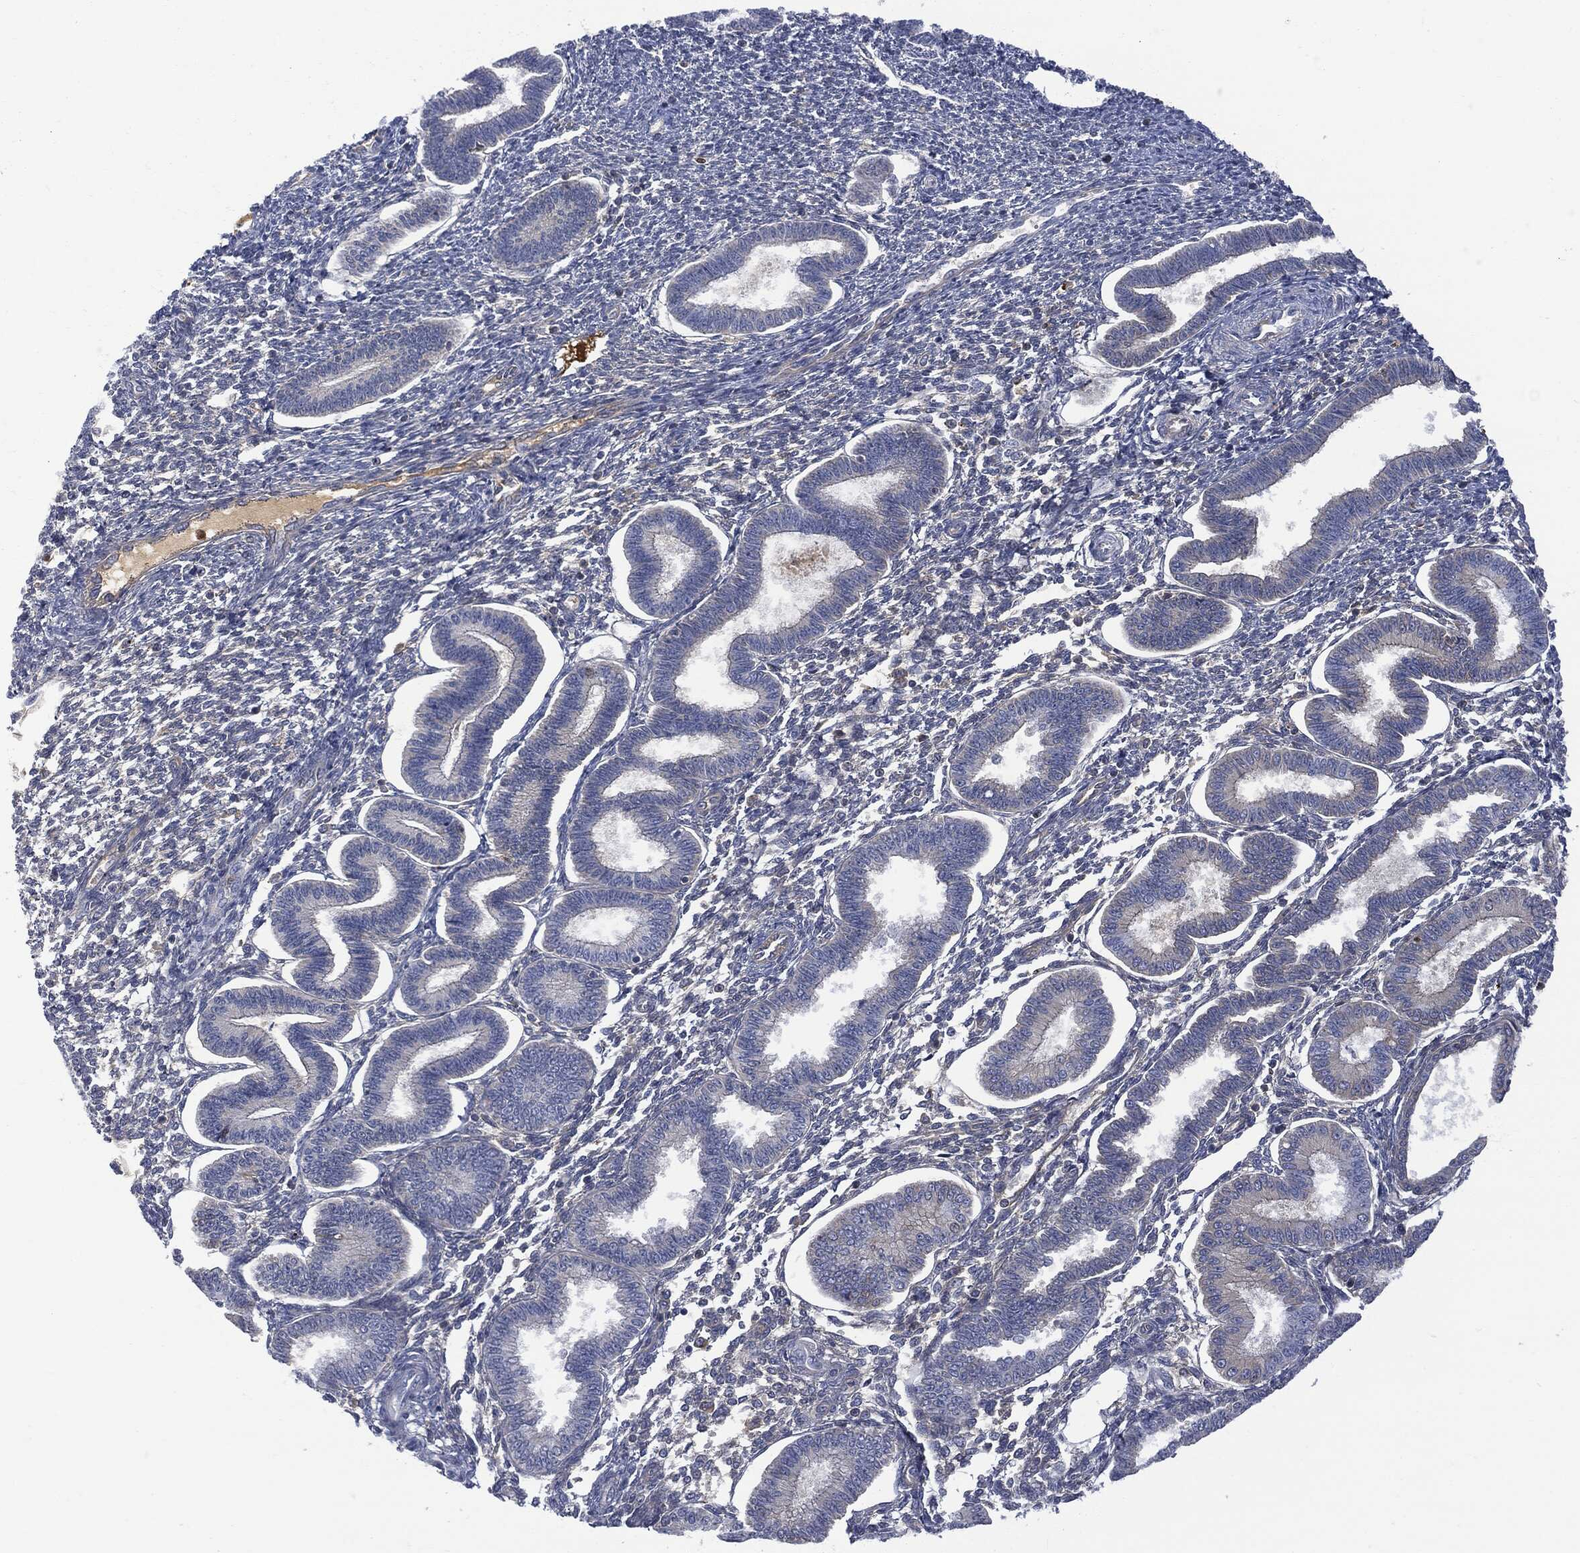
{"staining": {"intensity": "negative", "quantity": "none", "location": "none"}, "tissue": "endometrium", "cell_type": "Cells in endometrial stroma", "image_type": "normal", "snomed": [{"axis": "morphology", "description": "Normal tissue, NOS"}, {"axis": "topography", "description": "Endometrium"}], "caption": "Human endometrium stained for a protein using IHC exhibits no staining in cells in endometrial stroma.", "gene": "BTK", "patient": {"sex": "female", "age": 43}}